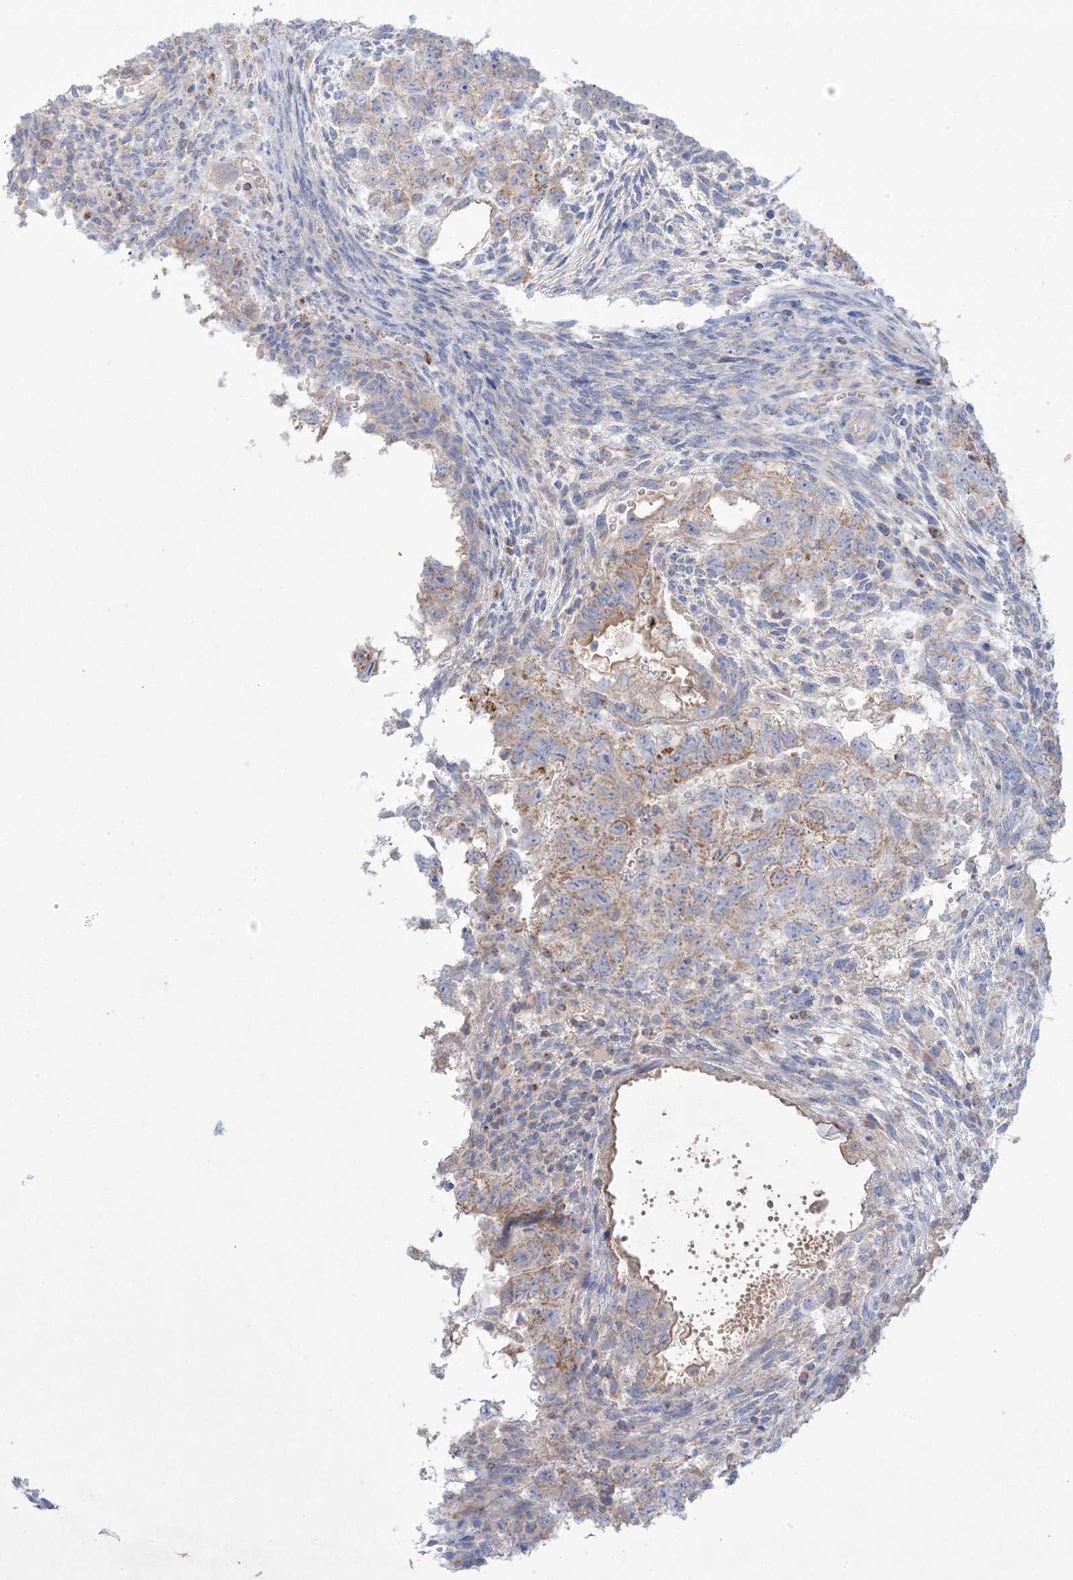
{"staining": {"intensity": "moderate", "quantity": "<25%", "location": "cytoplasmic/membranous"}, "tissue": "testis cancer", "cell_type": "Tumor cells", "image_type": "cancer", "snomed": [{"axis": "morphology", "description": "Carcinoma, Embryonal, NOS"}, {"axis": "topography", "description": "Testis"}], "caption": "Immunohistochemical staining of embryonal carcinoma (testis) displays moderate cytoplasmic/membranous protein staining in about <25% of tumor cells. (DAB IHC with brightfield microscopy, high magnification).", "gene": "KCTD6", "patient": {"sex": "male", "age": 36}}